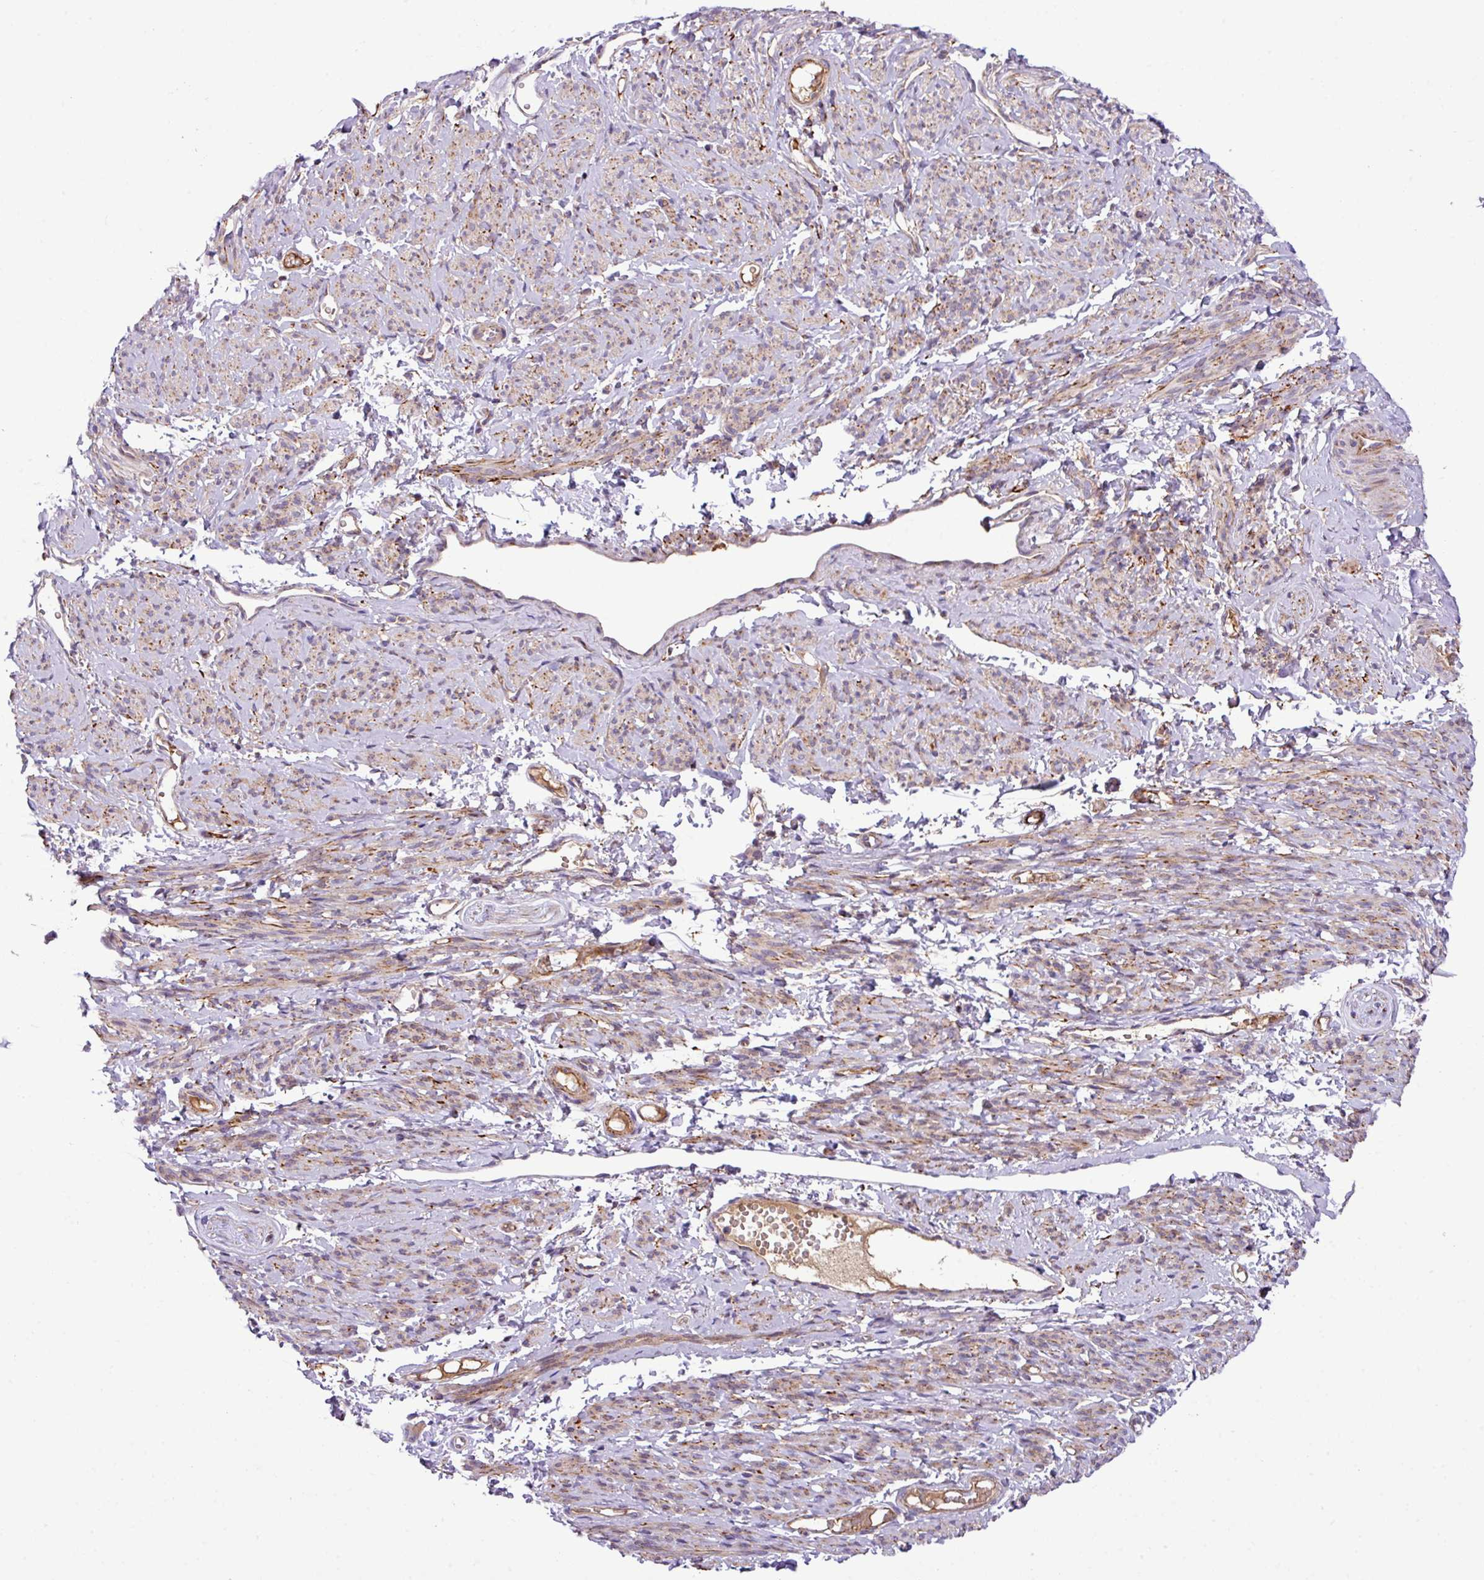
{"staining": {"intensity": "moderate", "quantity": "25%-75%", "location": "cytoplasmic/membranous"}, "tissue": "smooth muscle", "cell_type": "Smooth muscle cells", "image_type": "normal", "snomed": [{"axis": "morphology", "description": "Normal tissue, NOS"}, {"axis": "topography", "description": "Smooth muscle"}], "caption": "Immunohistochemistry histopathology image of unremarkable smooth muscle: human smooth muscle stained using immunohistochemistry displays medium levels of moderate protein expression localized specifically in the cytoplasmic/membranous of smooth muscle cells, appearing as a cytoplasmic/membranous brown color.", "gene": "ZNF569", "patient": {"sex": "female", "age": 65}}